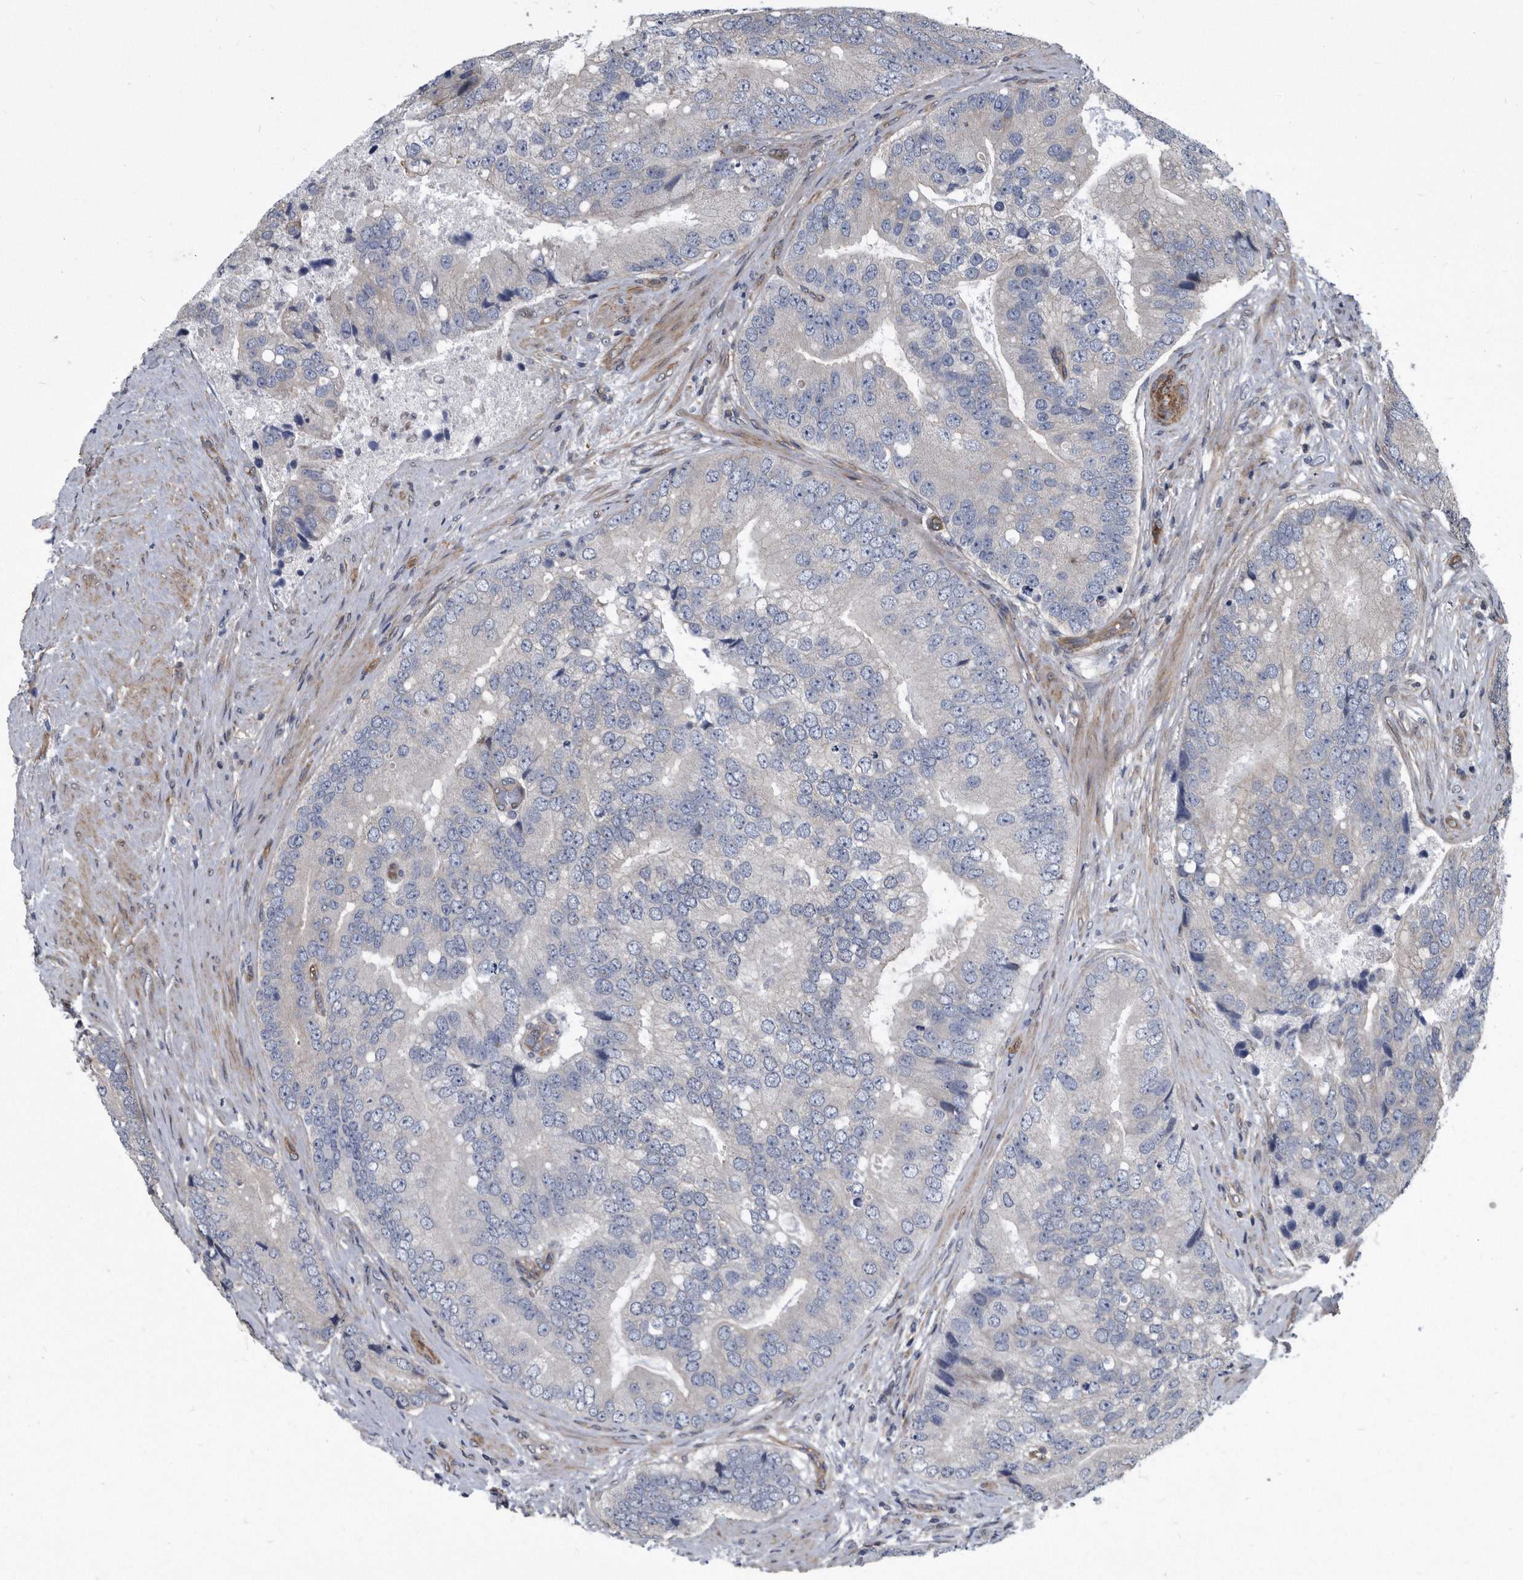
{"staining": {"intensity": "negative", "quantity": "none", "location": "none"}, "tissue": "prostate cancer", "cell_type": "Tumor cells", "image_type": "cancer", "snomed": [{"axis": "morphology", "description": "Adenocarcinoma, High grade"}, {"axis": "topography", "description": "Prostate"}], "caption": "Tumor cells show no significant positivity in prostate cancer (adenocarcinoma (high-grade)). Nuclei are stained in blue.", "gene": "ARMCX1", "patient": {"sex": "male", "age": 70}}